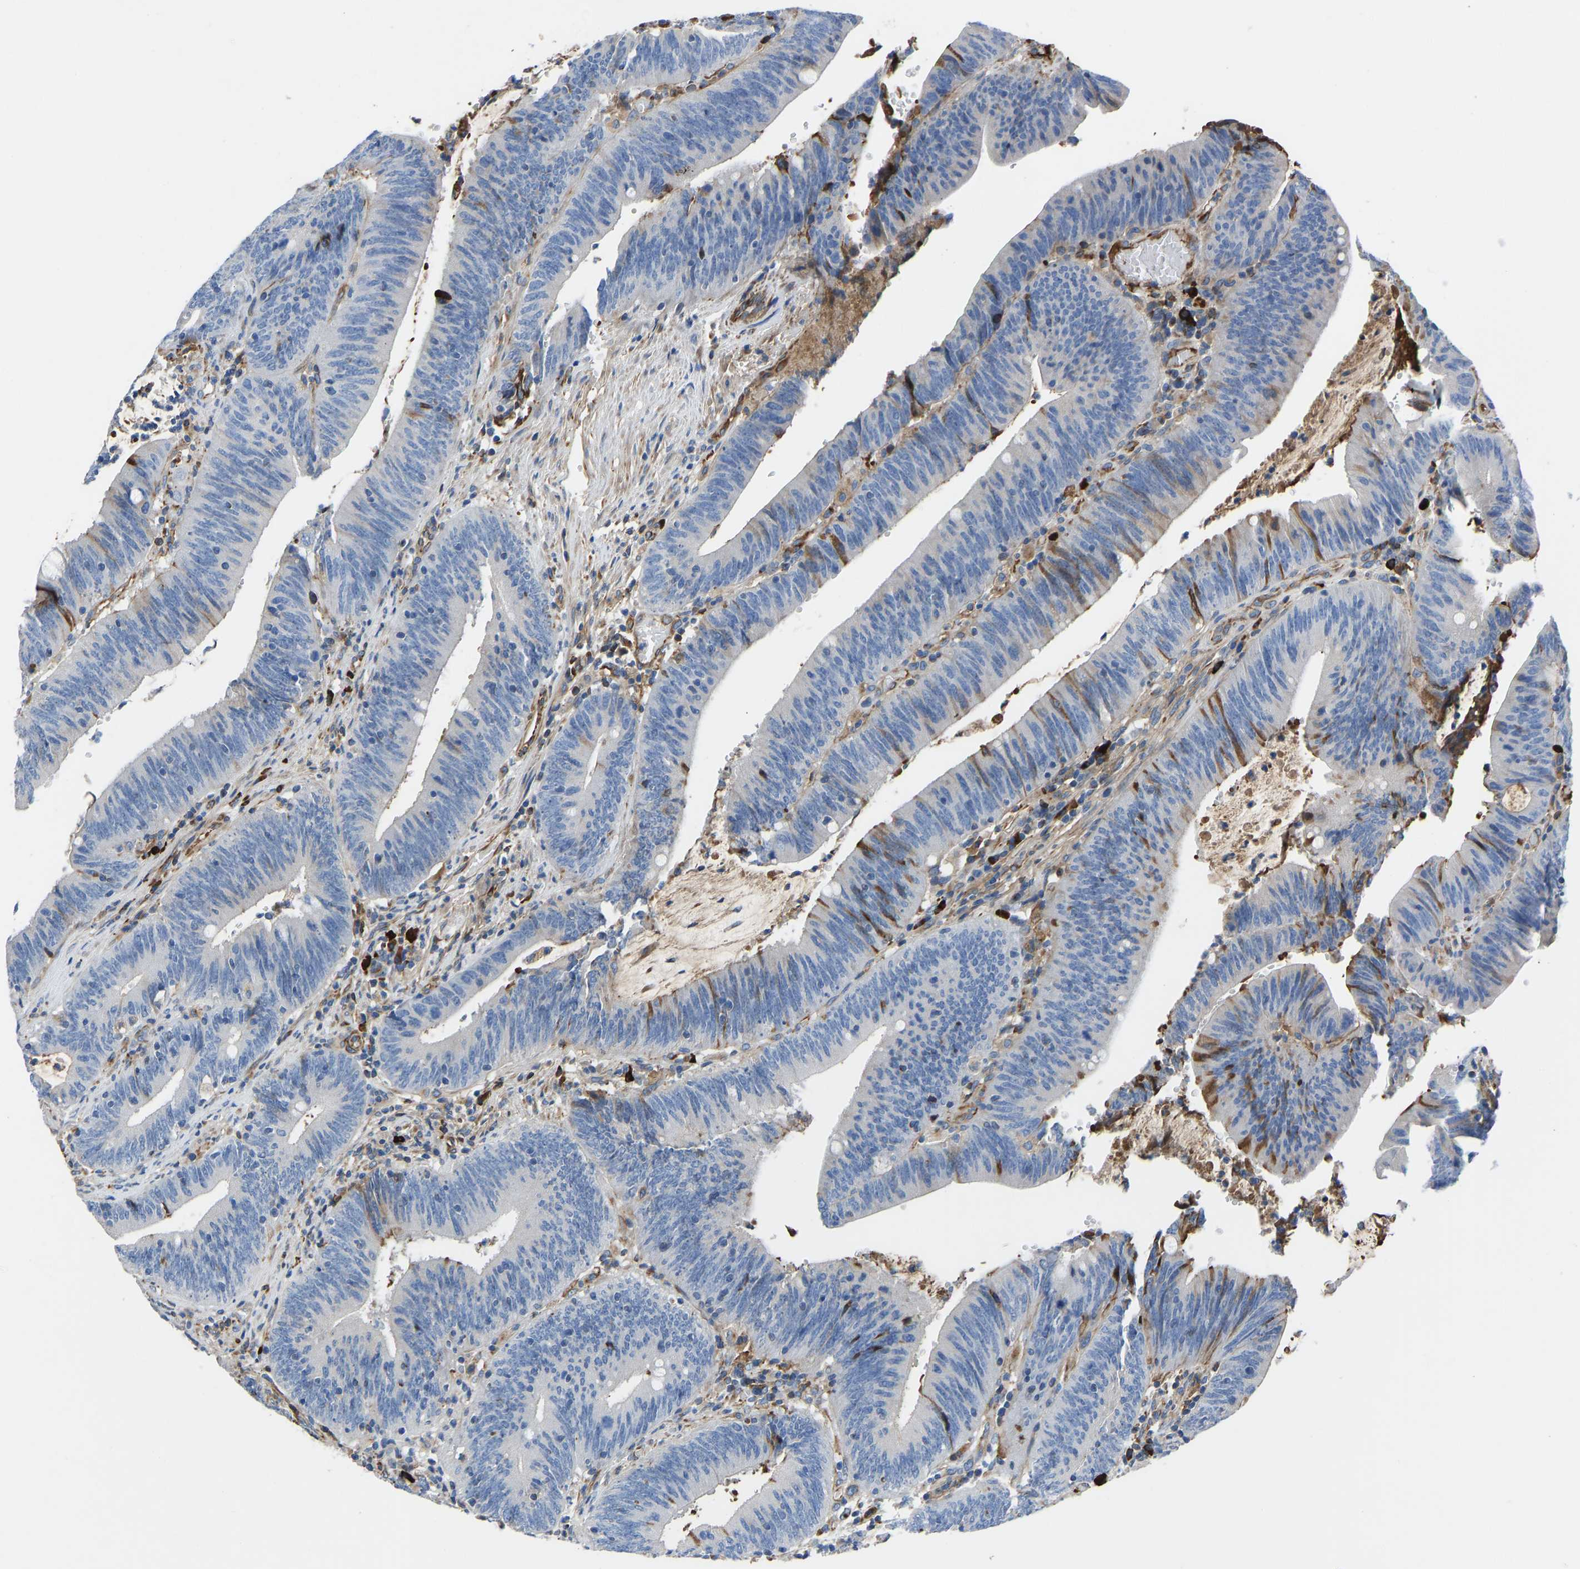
{"staining": {"intensity": "negative", "quantity": "none", "location": "none"}, "tissue": "colorectal cancer", "cell_type": "Tumor cells", "image_type": "cancer", "snomed": [{"axis": "morphology", "description": "Normal tissue, NOS"}, {"axis": "morphology", "description": "Adenocarcinoma, NOS"}, {"axis": "topography", "description": "Rectum"}], "caption": "This is an immunohistochemistry (IHC) micrograph of adenocarcinoma (colorectal). There is no expression in tumor cells.", "gene": "HSPG2", "patient": {"sex": "female", "age": 66}}